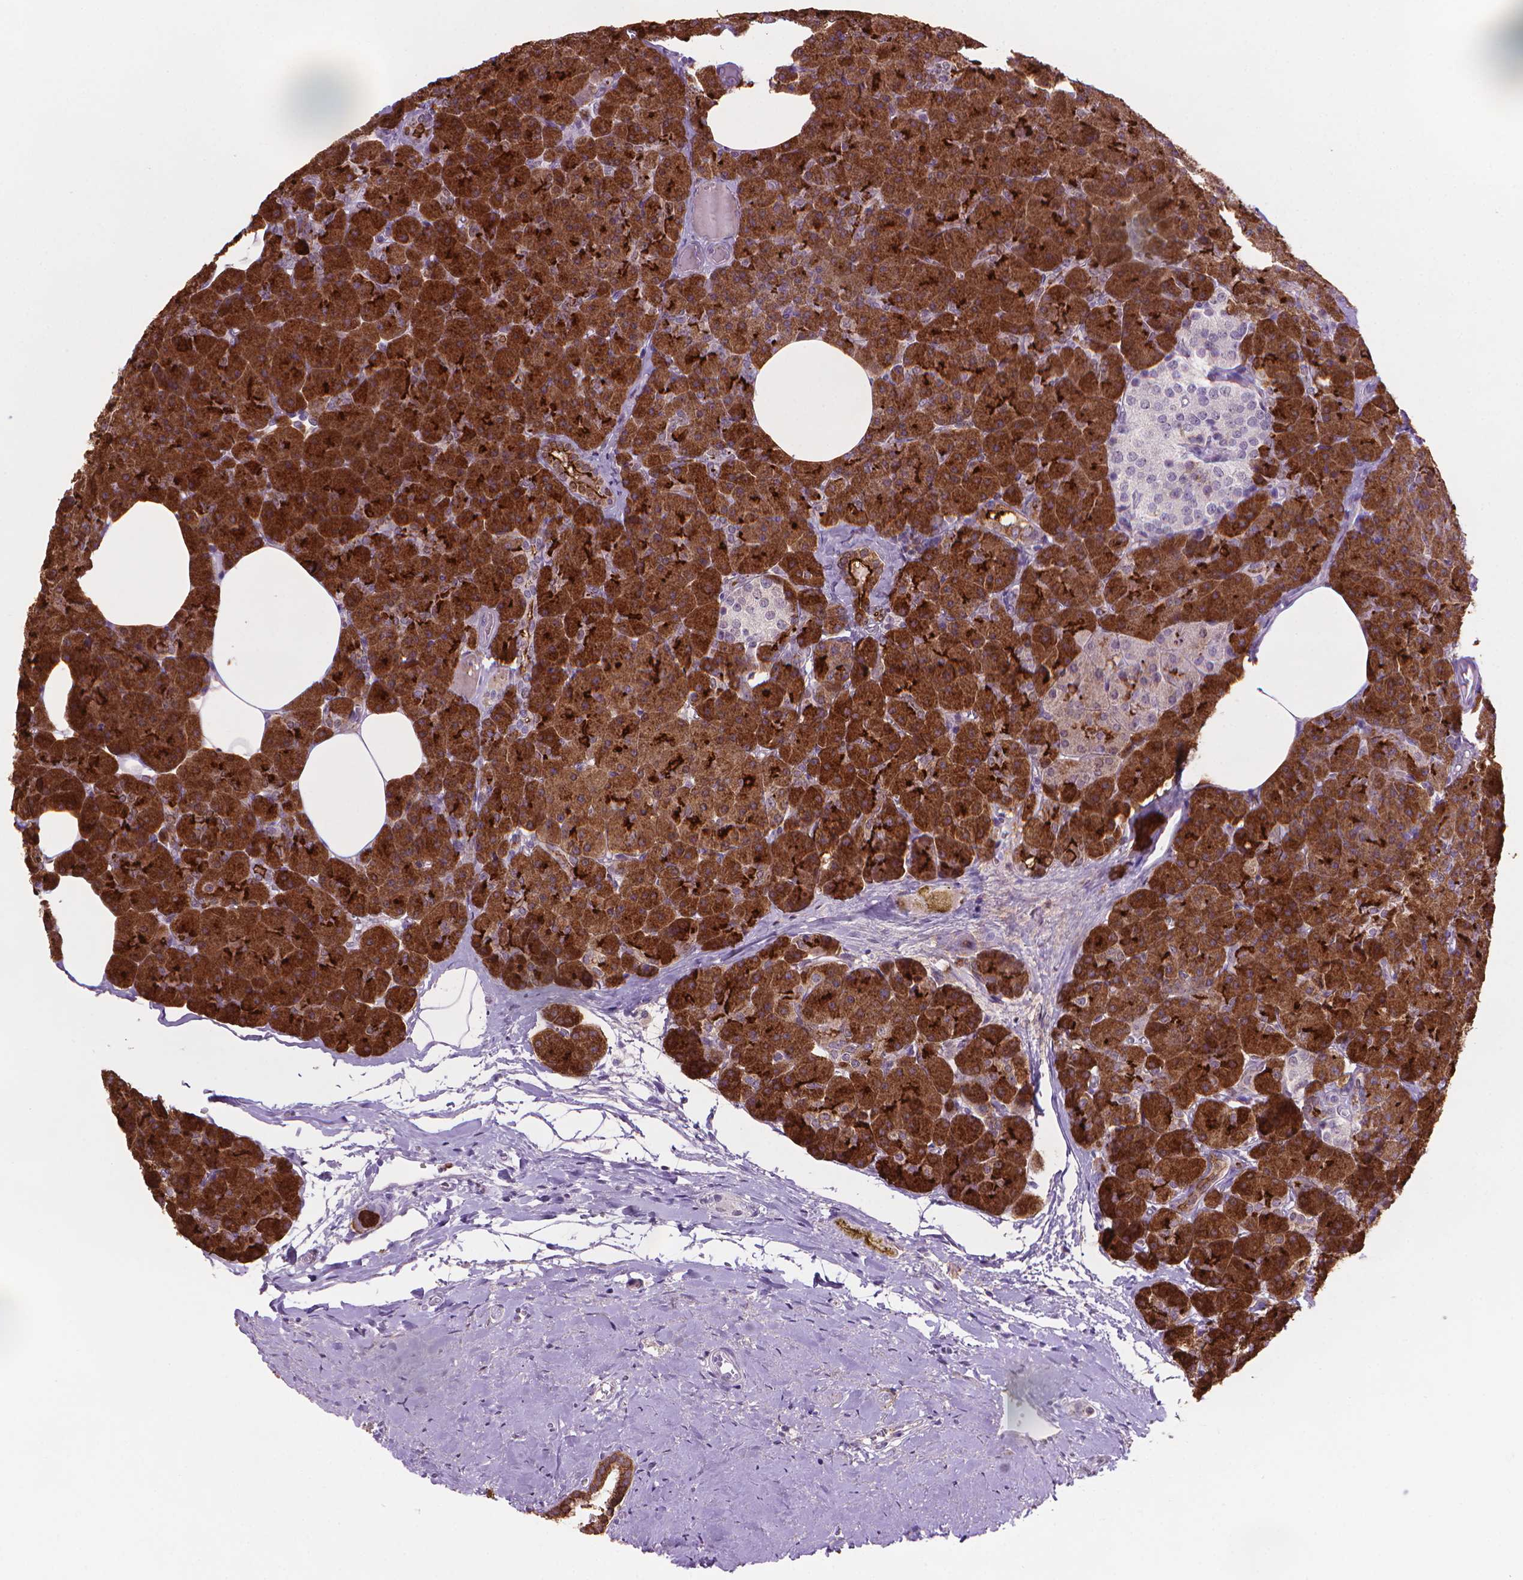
{"staining": {"intensity": "strong", "quantity": ">75%", "location": "cytoplasmic/membranous"}, "tissue": "pancreas", "cell_type": "Exocrine glandular cells", "image_type": "normal", "snomed": [{"axis": "morphology", "description": "Normal tissue, NOS"}, {"axis": "topography", "description": "Pancreas"}], "caption": "Strong cytoplasmic/membranous staining is seen in about >75% of exocrine glandular cells in unremarkable pancreas.", "gene": "MUC1", "patient": {"sex": "female", "age": 45}}